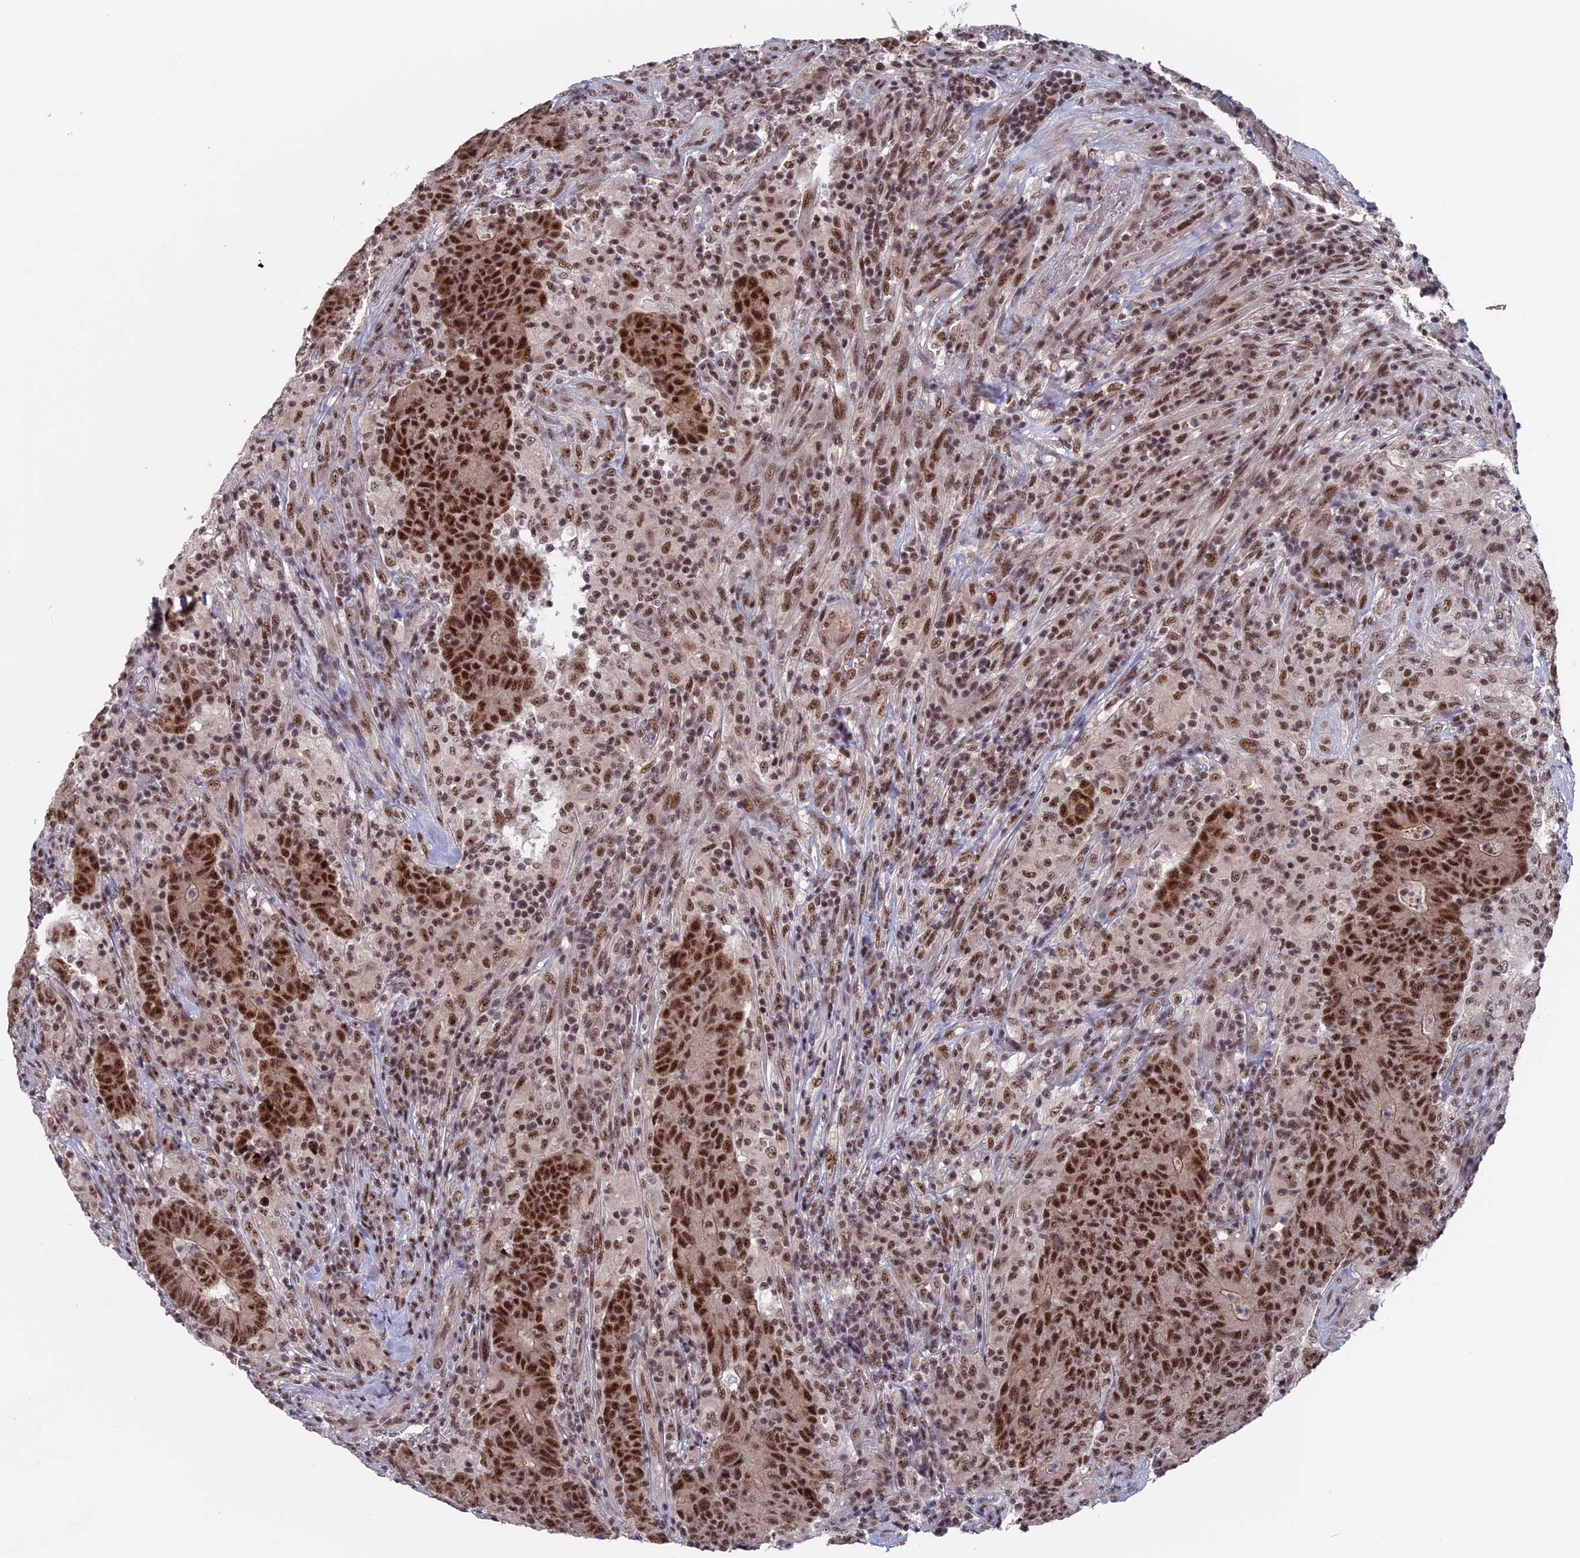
{"staining": {"intensity": "moderate", "quantity": ">75%", "location": "nuclear"}, "tissue": "colorectal cancer", "cell_type": "Tumor cells", "image_type": "cancer", "snomed": [{"axis": "morphology", "description": "Adenocarcinoma, NOS"}, {"axis": "topography", "description": "Colon"}], "caption": "A high-resolution image shows IHC staining of colorectal adenocarcinoma, which reveals moderate nuclear staining in about >75% of tumor cells.", "gene": "CACTIN", "patient": {"sex": "female", "age": 75}}